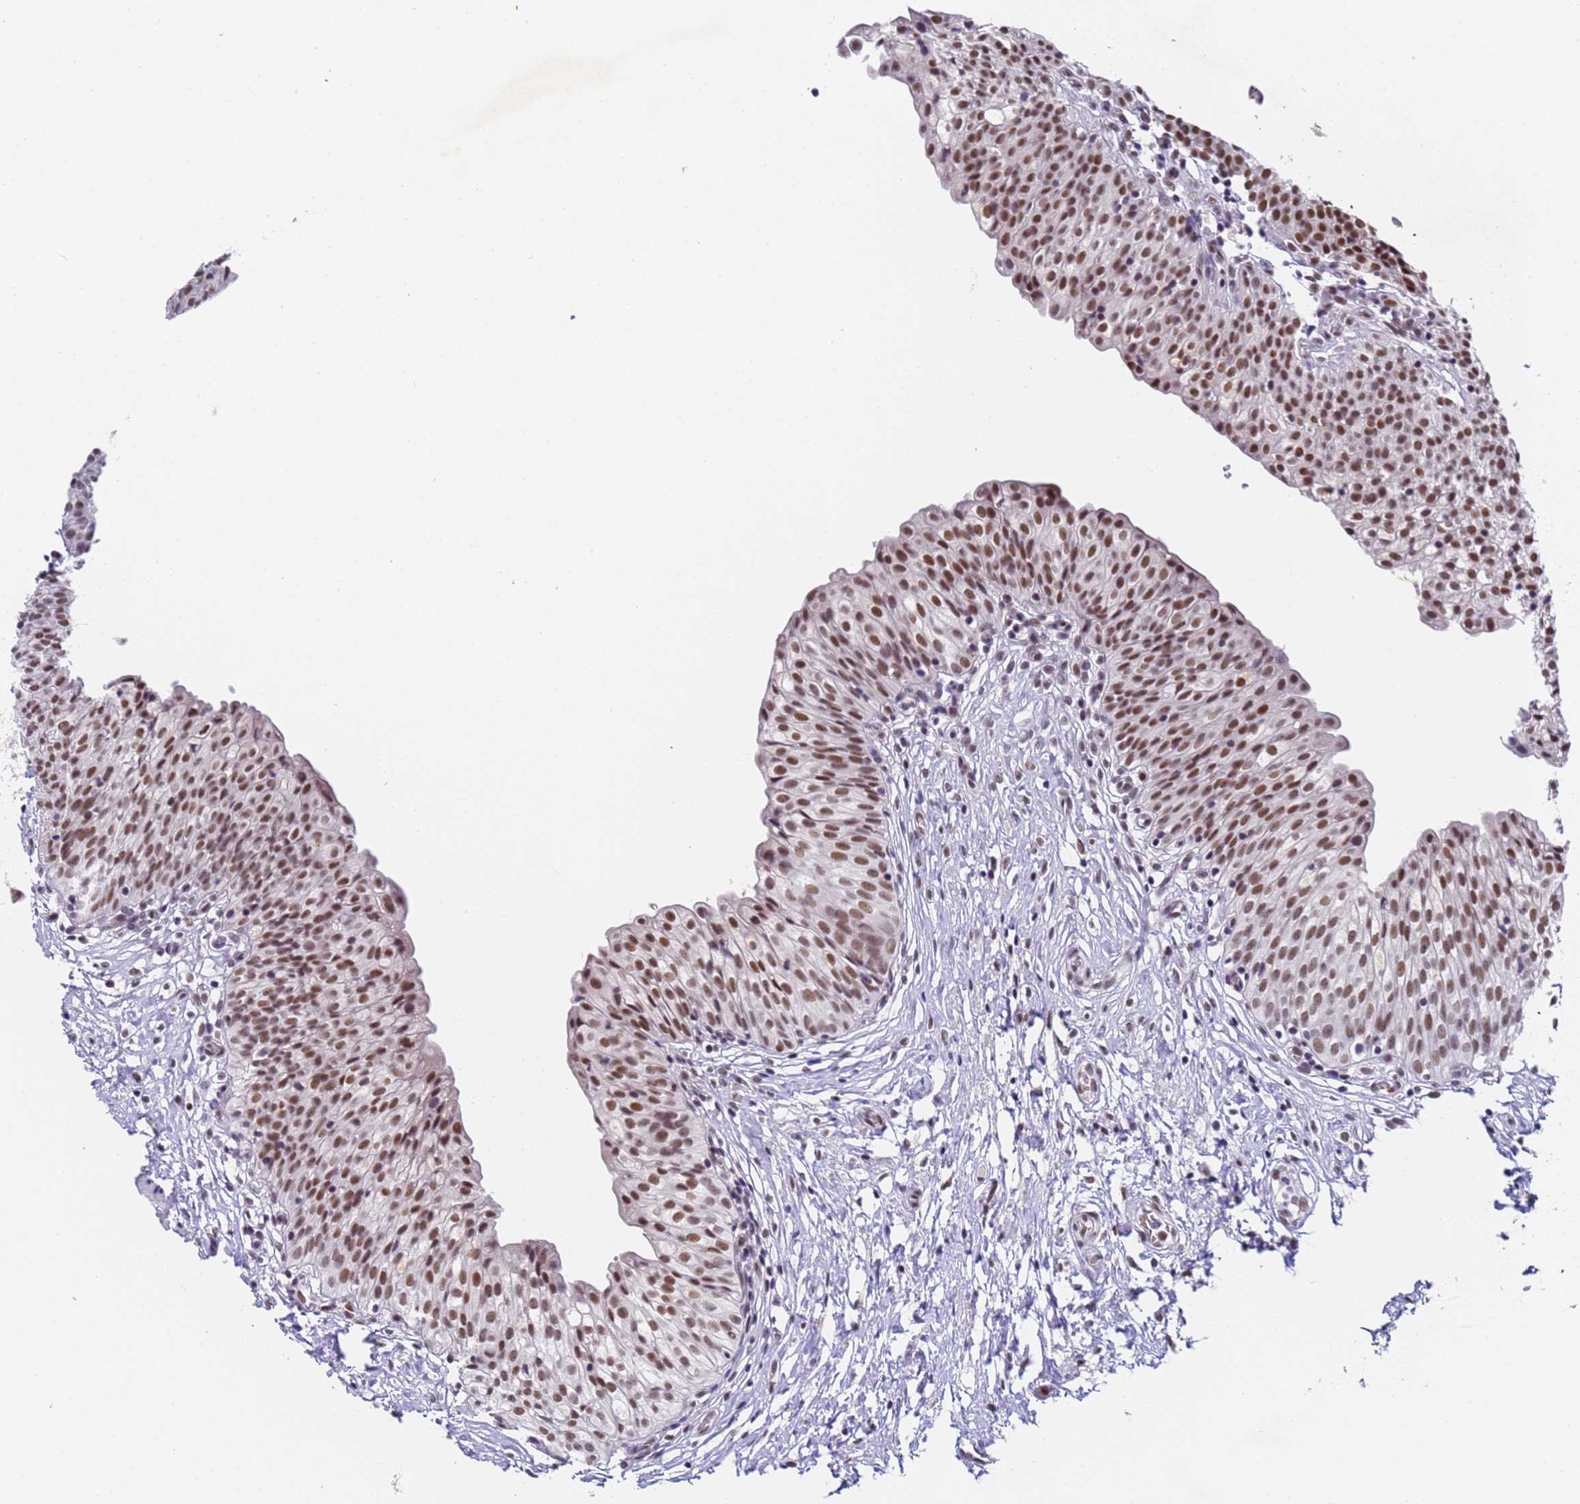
{"staining": {"intensity": "moderate", "quantity": ">75%", "location": "nuclear"}, "tissue": "urinary bladder", "cell_type": "Urothelial cells", "image_type": "normal", "snomed": [{"axis": "morphology", "description": "Normal tissue, NOS"}, {"axis": "topography", "description": "Urinary bladder"}], "caption": "Protein staining of normal urinary bladder reveals moderate nuclear expression in approximately >75% of urothelial cells.", "gene": "FNBP4", "patient": {"sex": "male", "age": 55}}